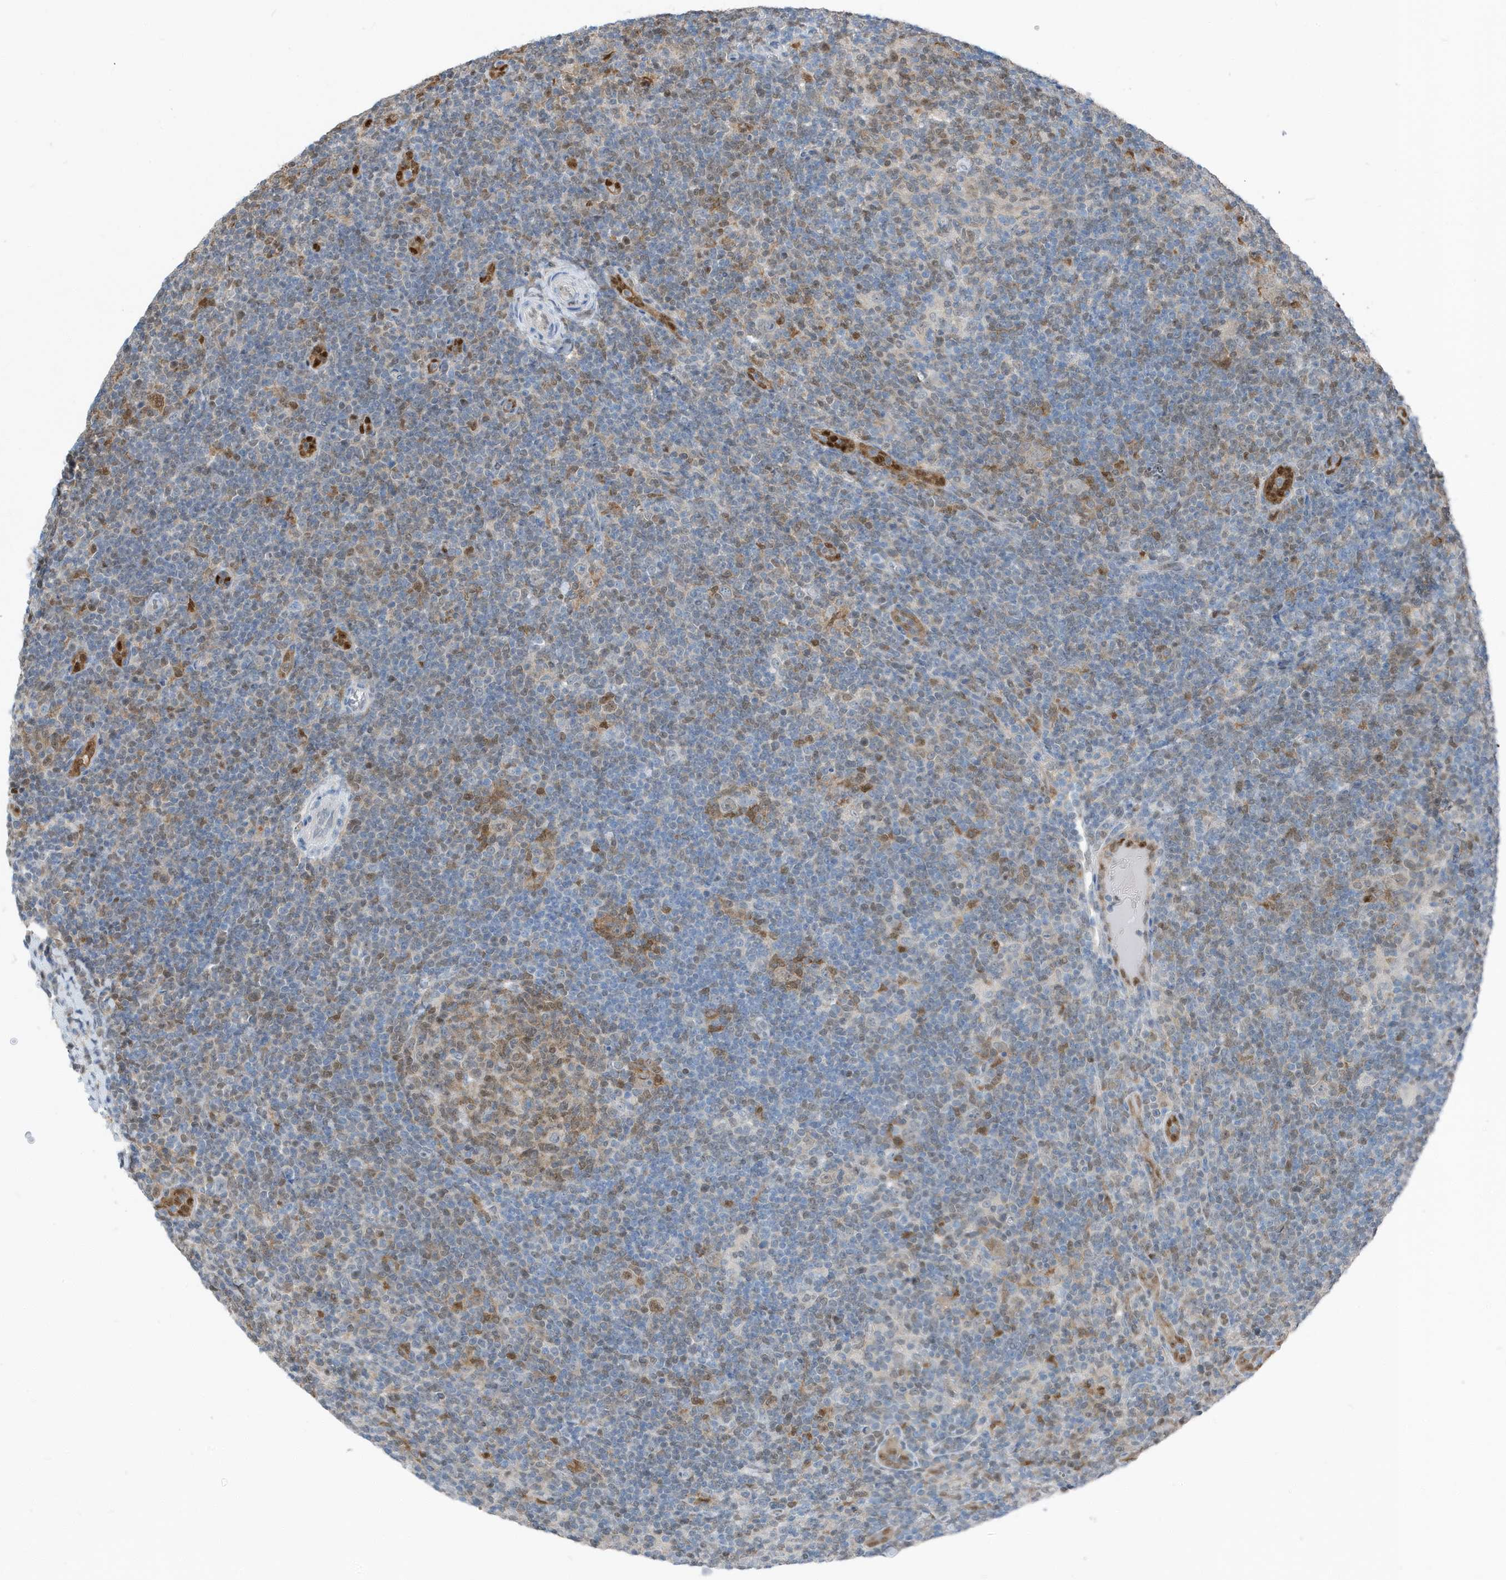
{"staining": {"intensity": "negative", "quantity": "none", "location": "none"}, "tissue": "lymphoma", "cell_type": "Tumor cells", "image_type": "cancer", "snomed": [{"axis": "morphology", "description": "Hodgkin's disease, NOS"}, {"axis": "topography", "description": "Lymph node"}], "caption": "Hodgkin's disease was stained to show a protein in brown. There is no significant staining in tumor cells.", "gene": "NCOA7", "patient": {"sex": "female", "age": 57}}